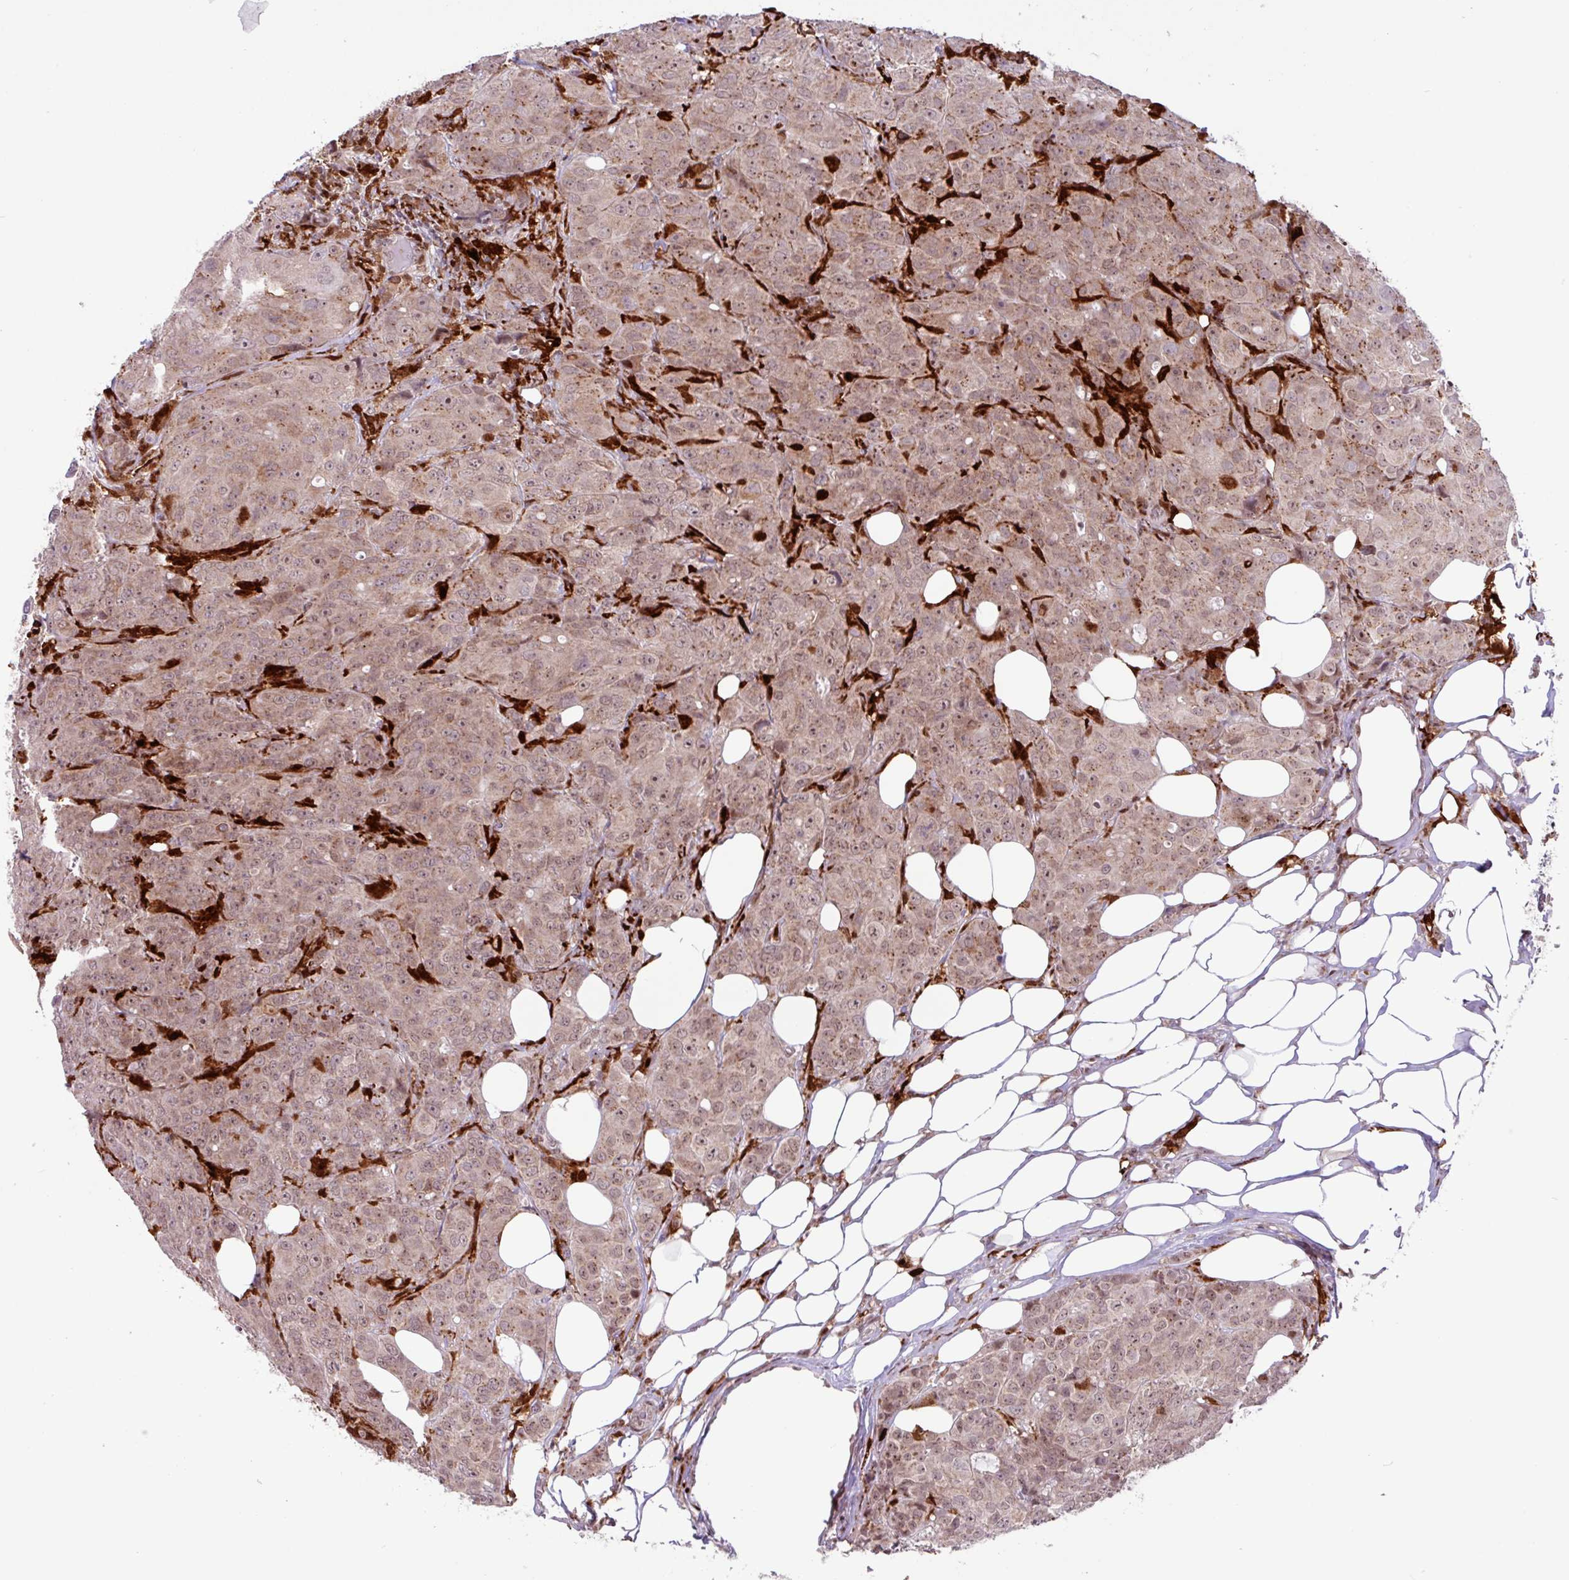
{"staining": {"intensity": "moderate", "quantity": ">75%", "location": "nuclear"}, "tissue": "breast cancer", "cell_type": "Tumor cells", "image_type": "cancer", "snomed": [{"axis": "morphology", "description": "Duct carcinoma"}, {"axis": "topography", "description": "Breast"}], "caption": "This histopathology image shows invasive ductal carcinoma (breast) stained with IHC to label a protein in brown. The nuclear of tumor cells show moderate positivity for the protein. Nuclei are counter-stained blue.", "gene": "BRD3", "patient": {"sex": "female", "age": 43}}